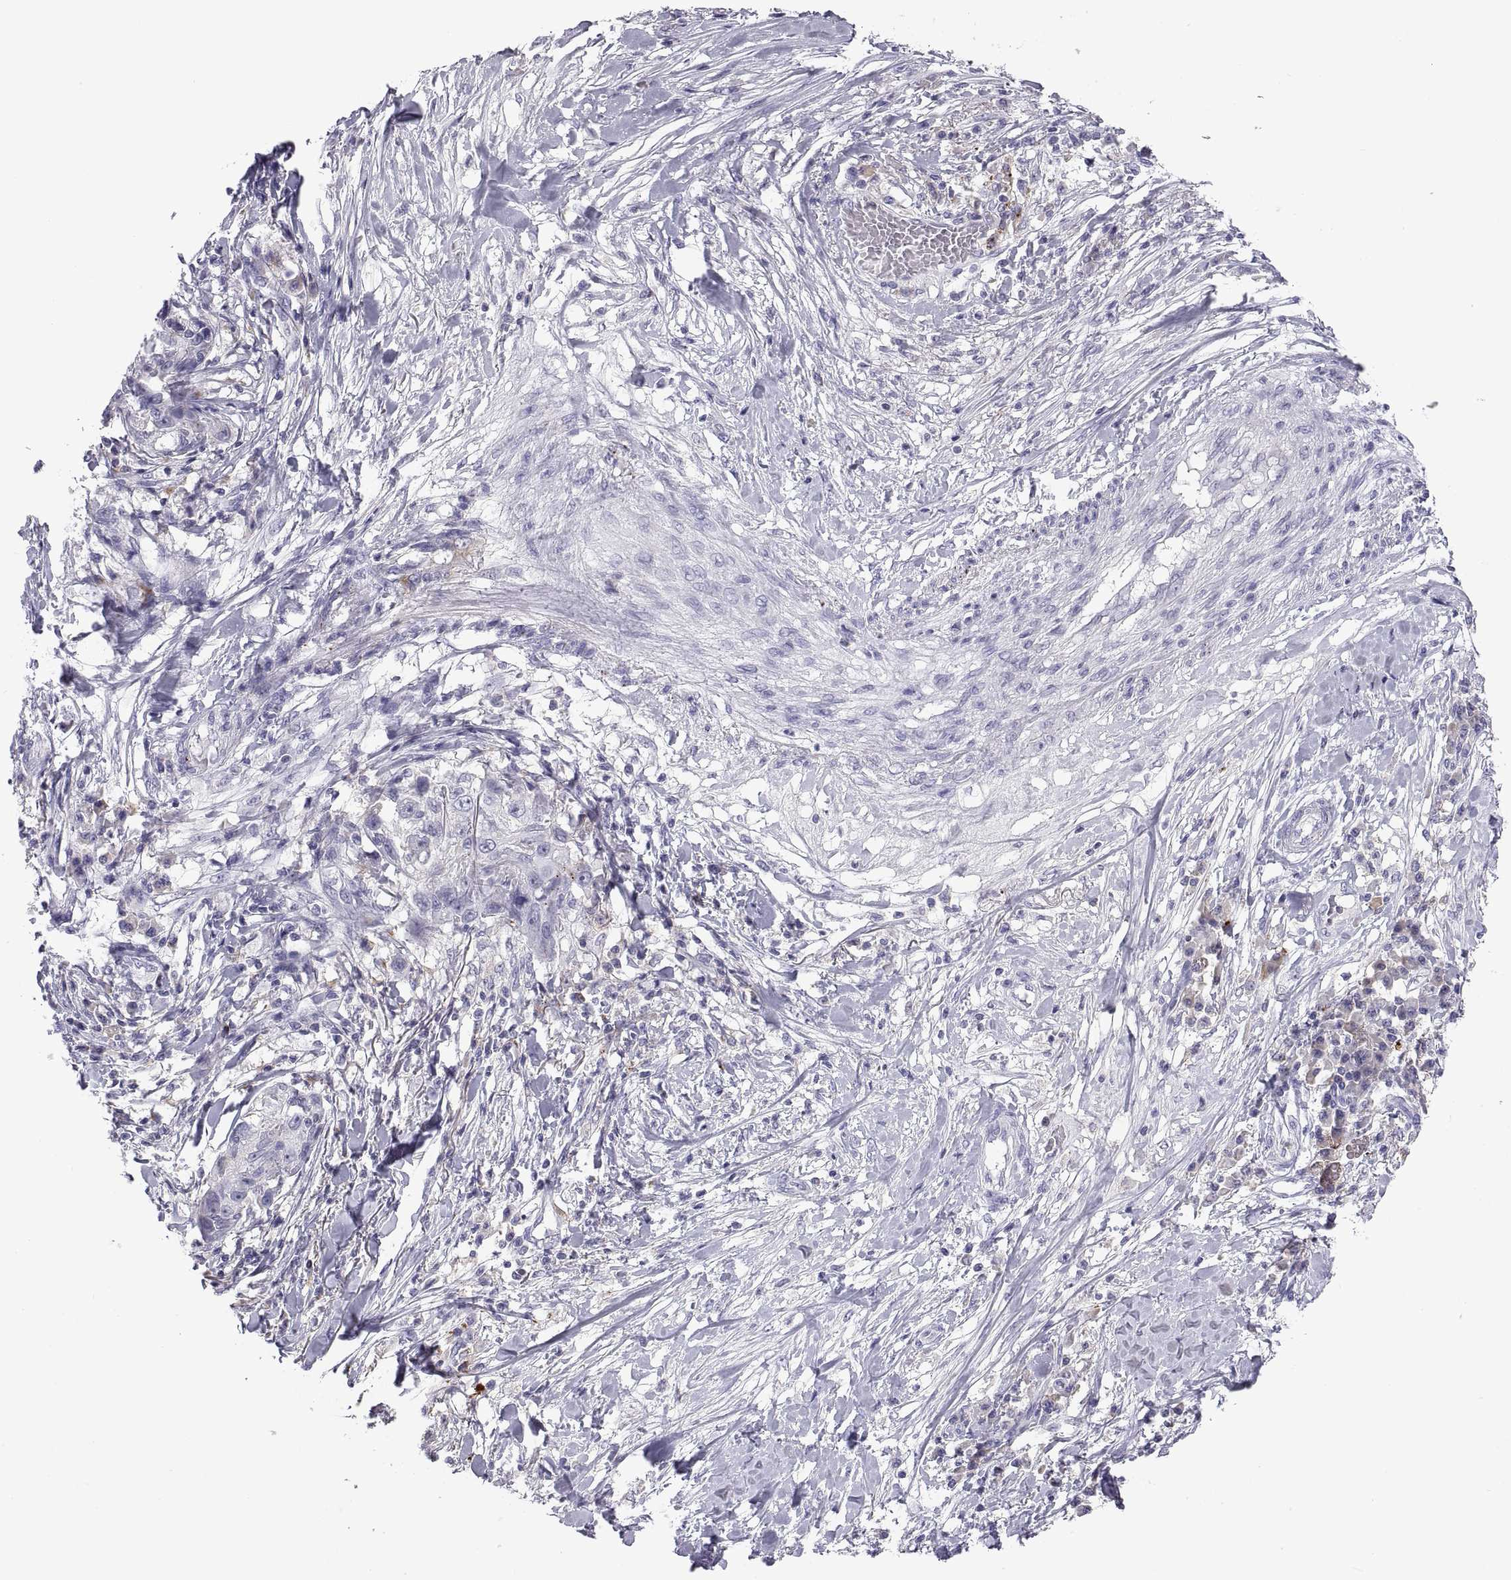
{"staining": {"intensity": "negative", "quantity": "none", "location": "none"}, "tissue": "skin cancer", "cell_type": "Tumor cells", "image_type": "cancer", "snomed": [{"axis": "morphology", "description": "Squamous cell carcinoma, NOS"}, {"axis": "topography", "description": "Skin"}], "caption": "Immunohistochemical staining of squamous cell carcinoma (skin) exhibits no significant expression in tumor cells.", "gene": "RGS19", "patient": {"sex": "male", "age": 92}}